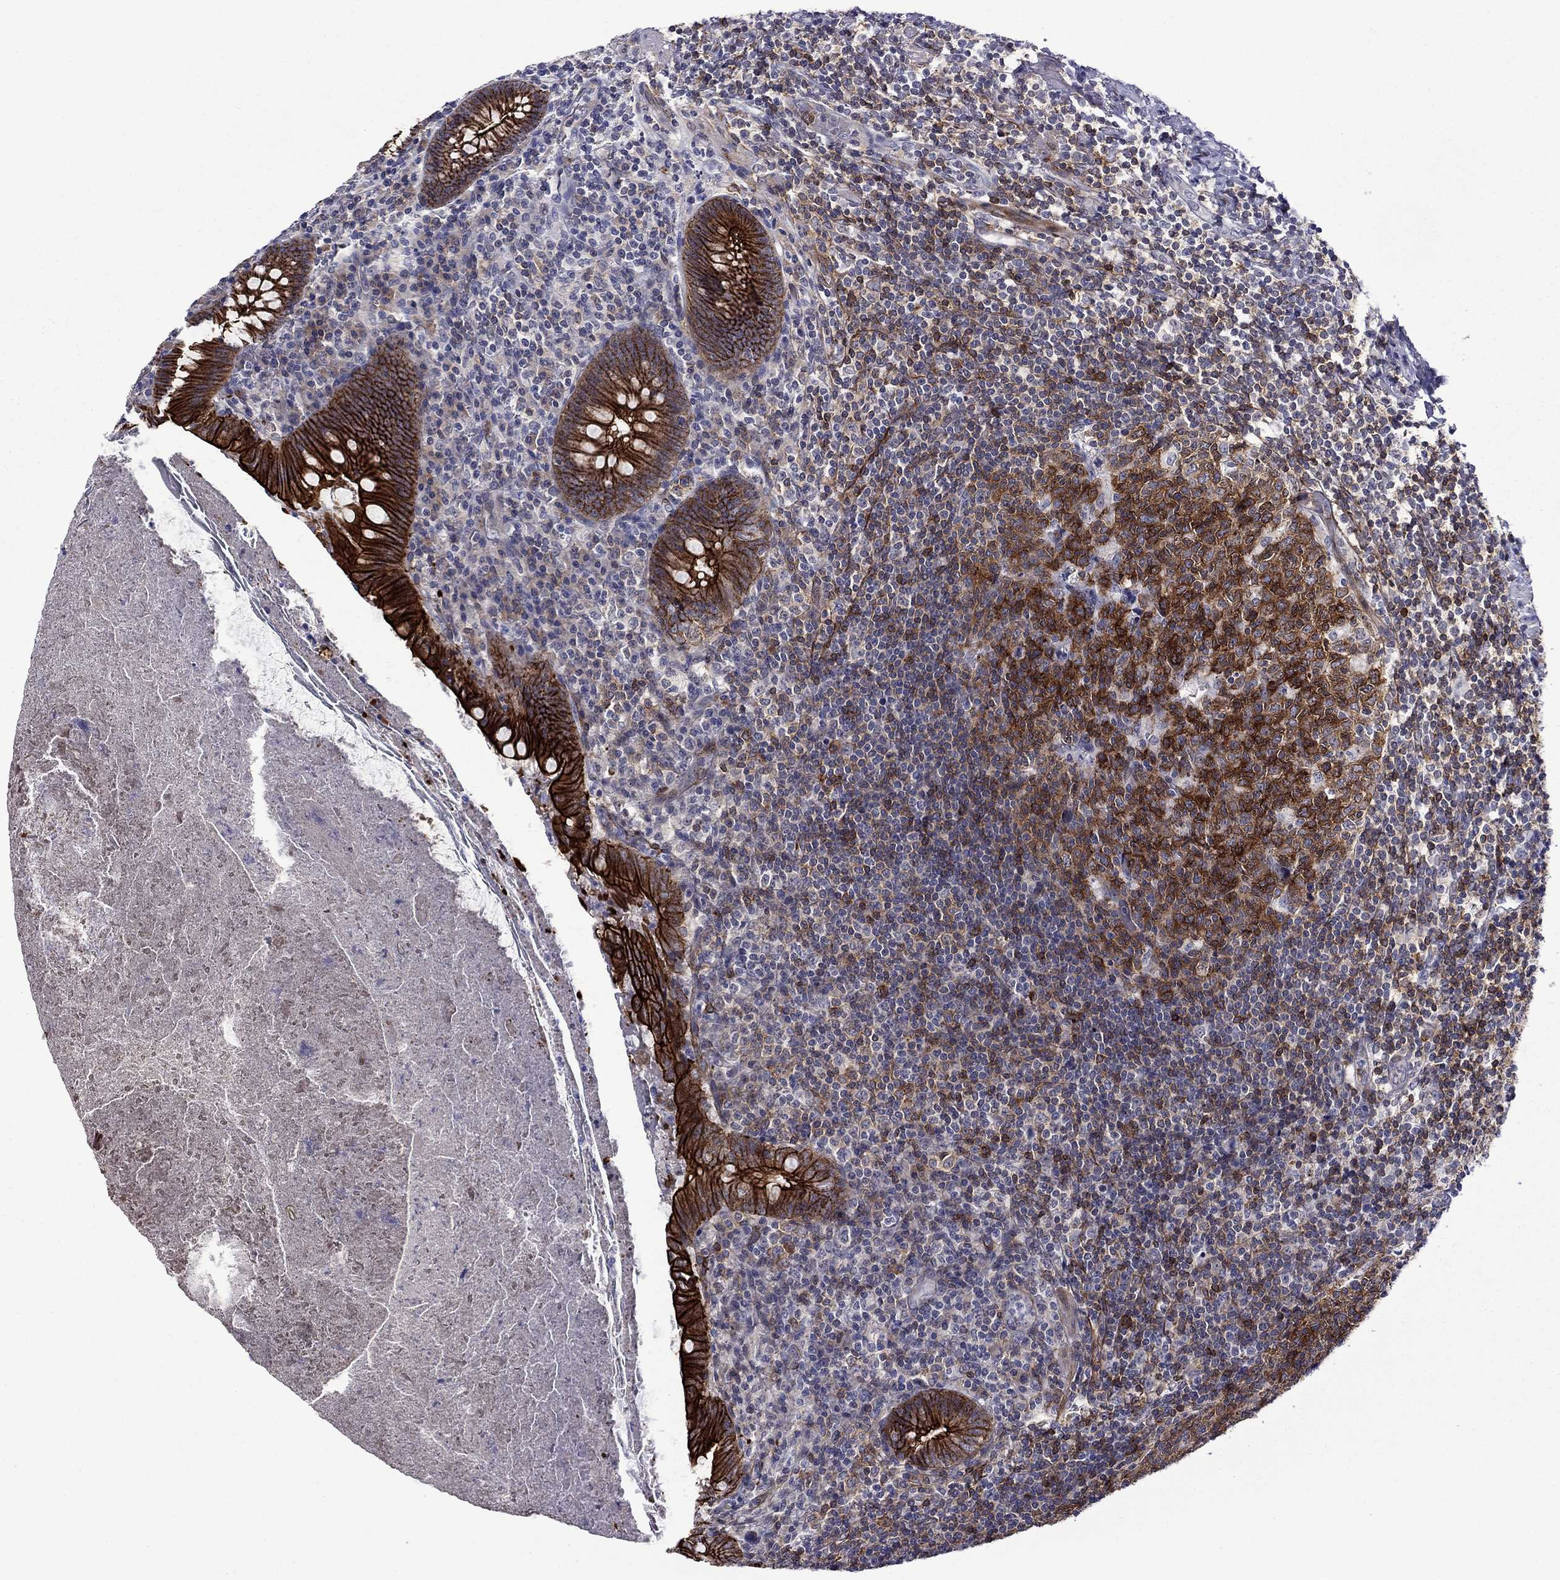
{"staining": {"intensity": "strong", "quantity": ">75%", "location": "cytoplasmic/membranous"}, "tissue": "appendix", "cell_type": "Glandular cells", "image_type": "normal", "snomed": [{"axis": "morphology", "description": "Normal tissue, NOS"}, {"axis": "topography", "description": "Appendix"}], "caption": "IHC image of benign appendix: appendix stained using immunohistochemistry displays high levels of strong protein expression localized specifically in the cytoplasmic/membranous of glandular cells, appearing as a cytoplasmic/membranous brown color.", "gene": "LMO7", "patient": {"sex": "male", "age": 47}}